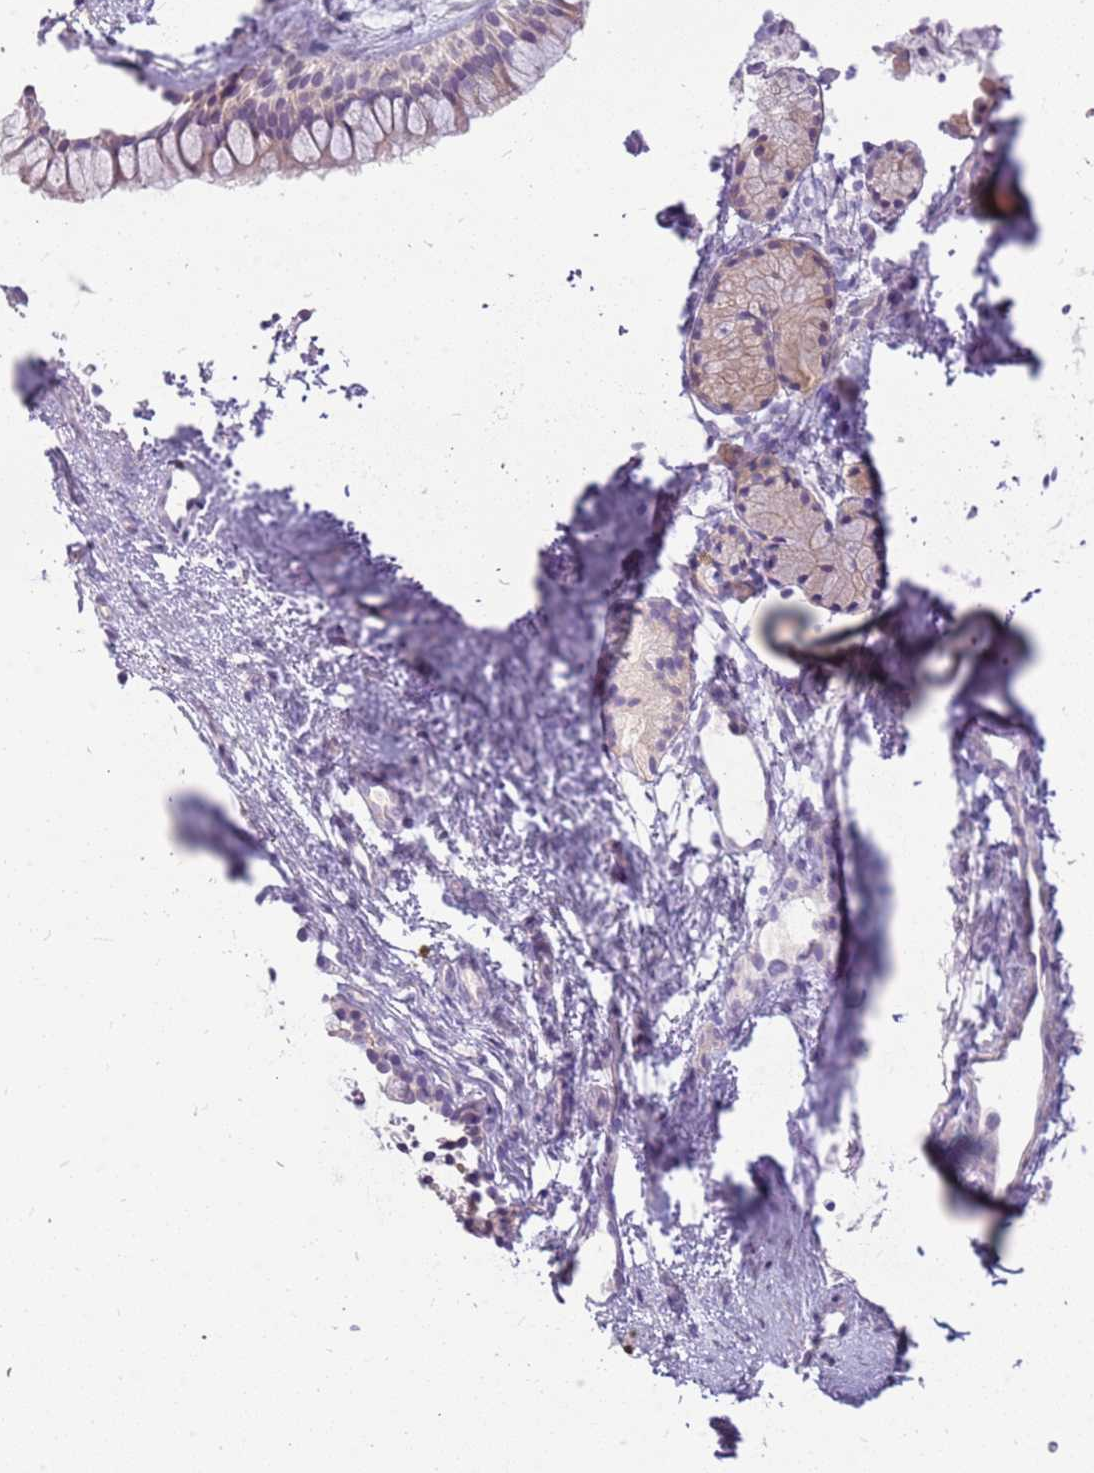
{"staining": {"intensity": "weak", "quantity": "<25%", "location": "cytoplasmic/membranous"}, "tissue": "nasopharynx", "cell_type": "Respiratory epithelial cells", "image_type": "normal", "snomed": [{"axis": "morphology", "description": "Normal tissue, NOS"}, {"axis": "topography", "description": "Nasopharynx"}], "caption": "Immunohistochemistry micrograph of unremarkable human nasopharynx stained for a protein (brown), which demonstrates no staining in respiratory epithelial cells.", "gene": "RHCG", "patient": {"sex": "male", "age": 82}}